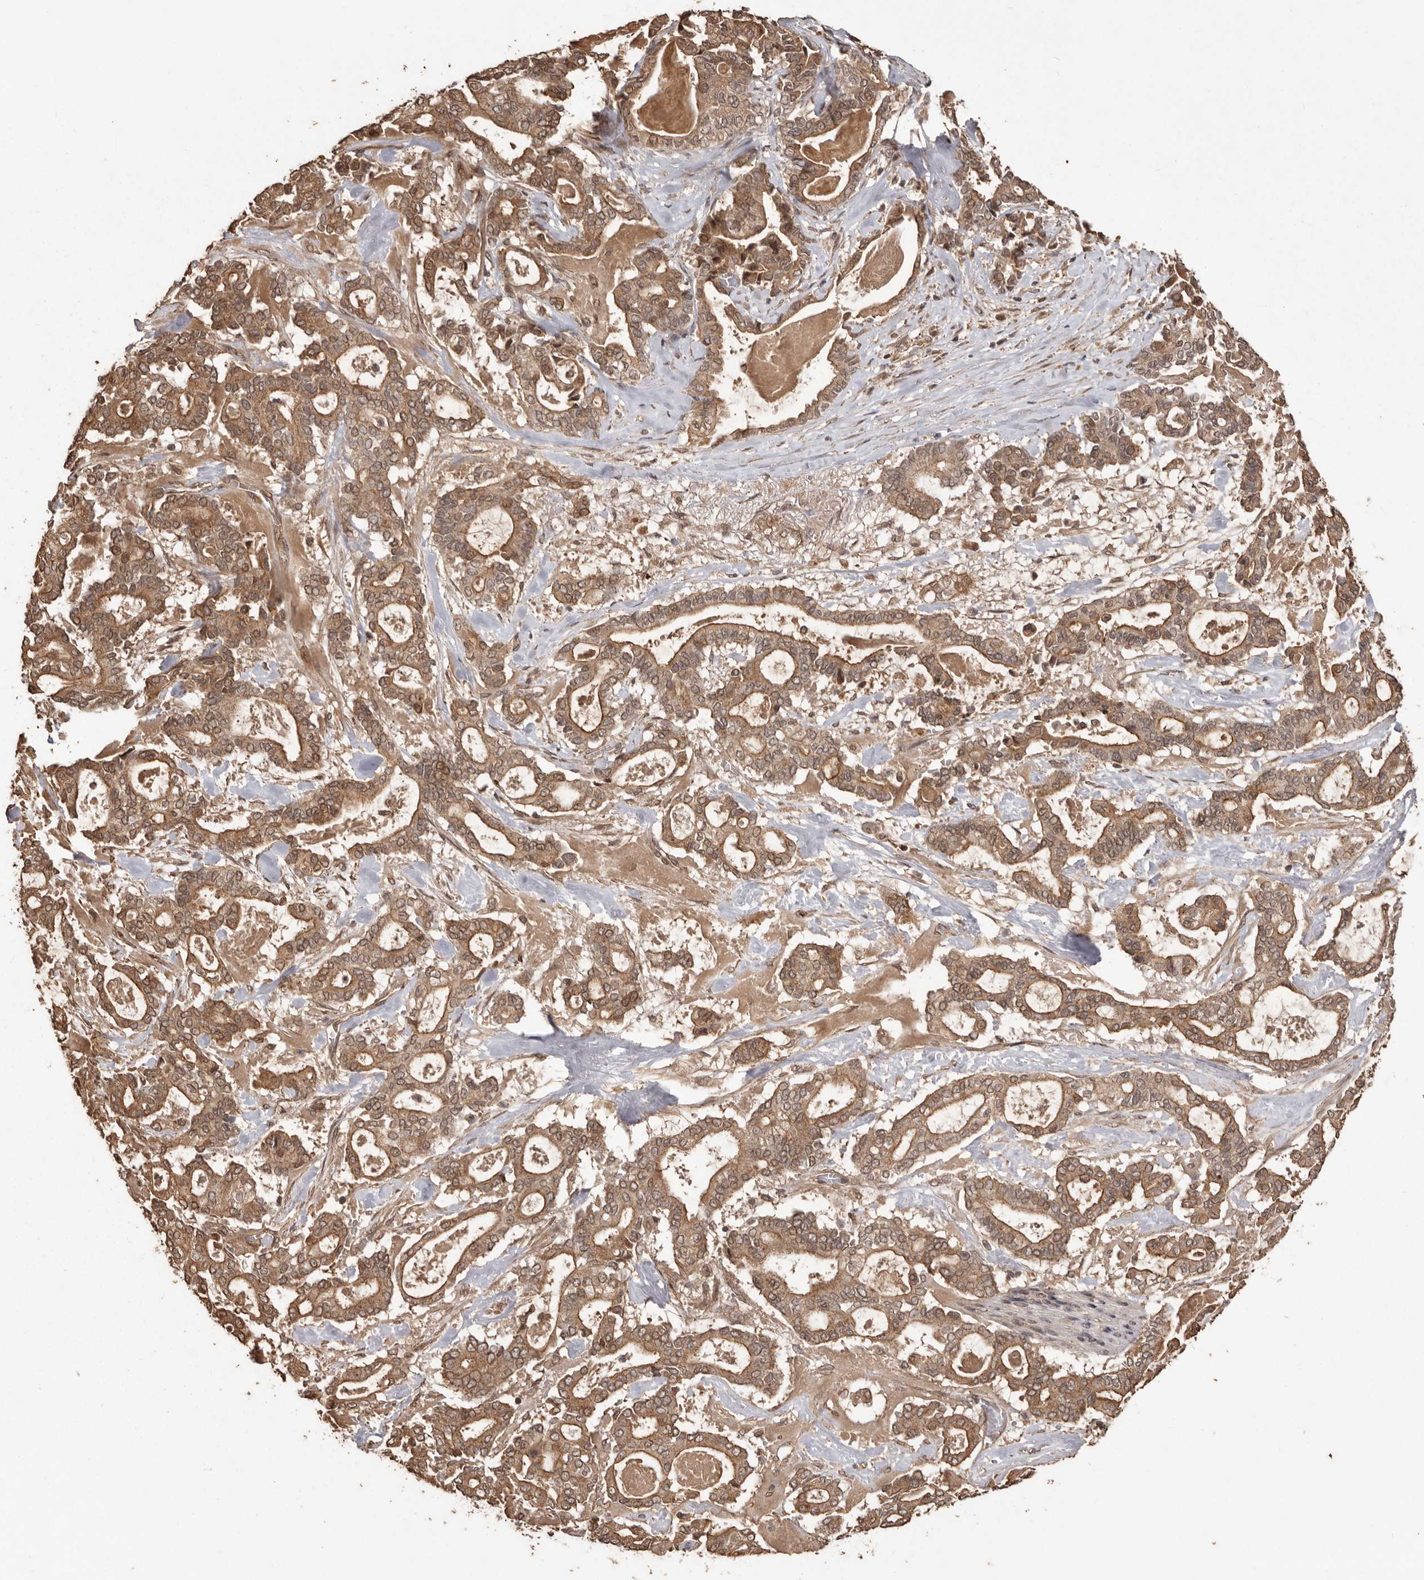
{"staining": {"intensity": "moderate", "quantity": ">75%", "location": "cytoplasmic/membranous,nuclear"}, "tissue": "pancreatic cancer", "cell_type": "Tumor cells", "image_type": "cancer", "snomed": [{"axis": "morphology", "description": "Adenocarcinoma, NOS"}, {"axis": "topography", "description": "Pancreas"}], "caption": "Protein staining of pancreatic adenocarcinoma tissue demonstrates moderate cytoplasmic/membranous and nuclear staining in approximately >75% of tumor cells.", "gene": "NUP43", "patient": {"sex": "male", "age": 63}}